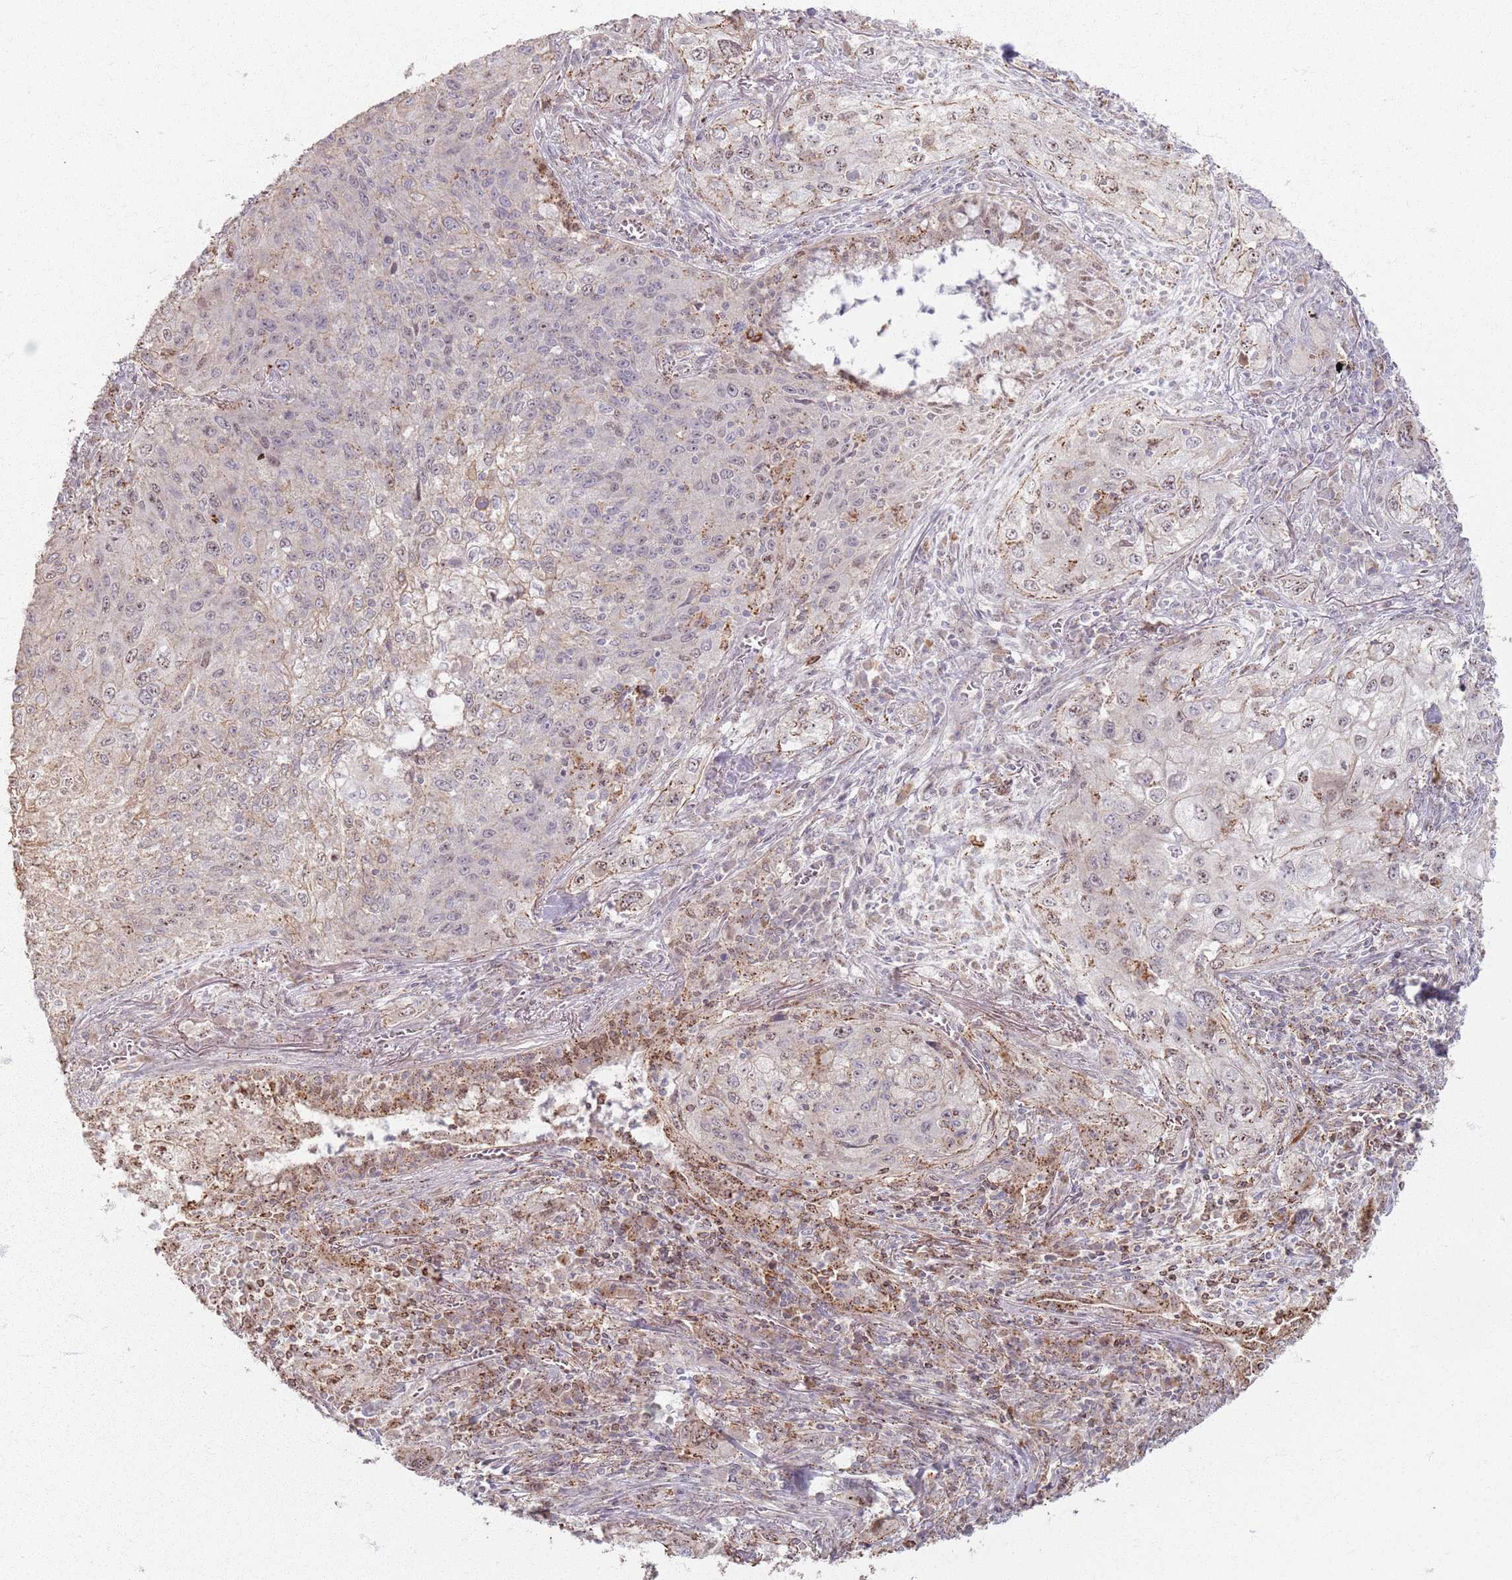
{"staining": {"intensity": "weak", "quantity": "25%-75%", "location": "nuclear"}, "tissue": "lung cancer", "cell_type": "Tumor cells", "image_type": "cancer", "snomed": [{"axis": "morphology", "description": "Squamous cell carcinoma, NOS"}, {"axis": "topography", "description": "Lung"}], "caption": "Lung cancer (squamous cell carcinoma) stained with immunohistochemistry shows weak nuclear staining in about 25%-75% of tumor cells. (DAB IHC, brown staining for protein, blue staining for nuclei).", "gene": "KCNA5", "patient": {"sex": "female", "age": 69}}